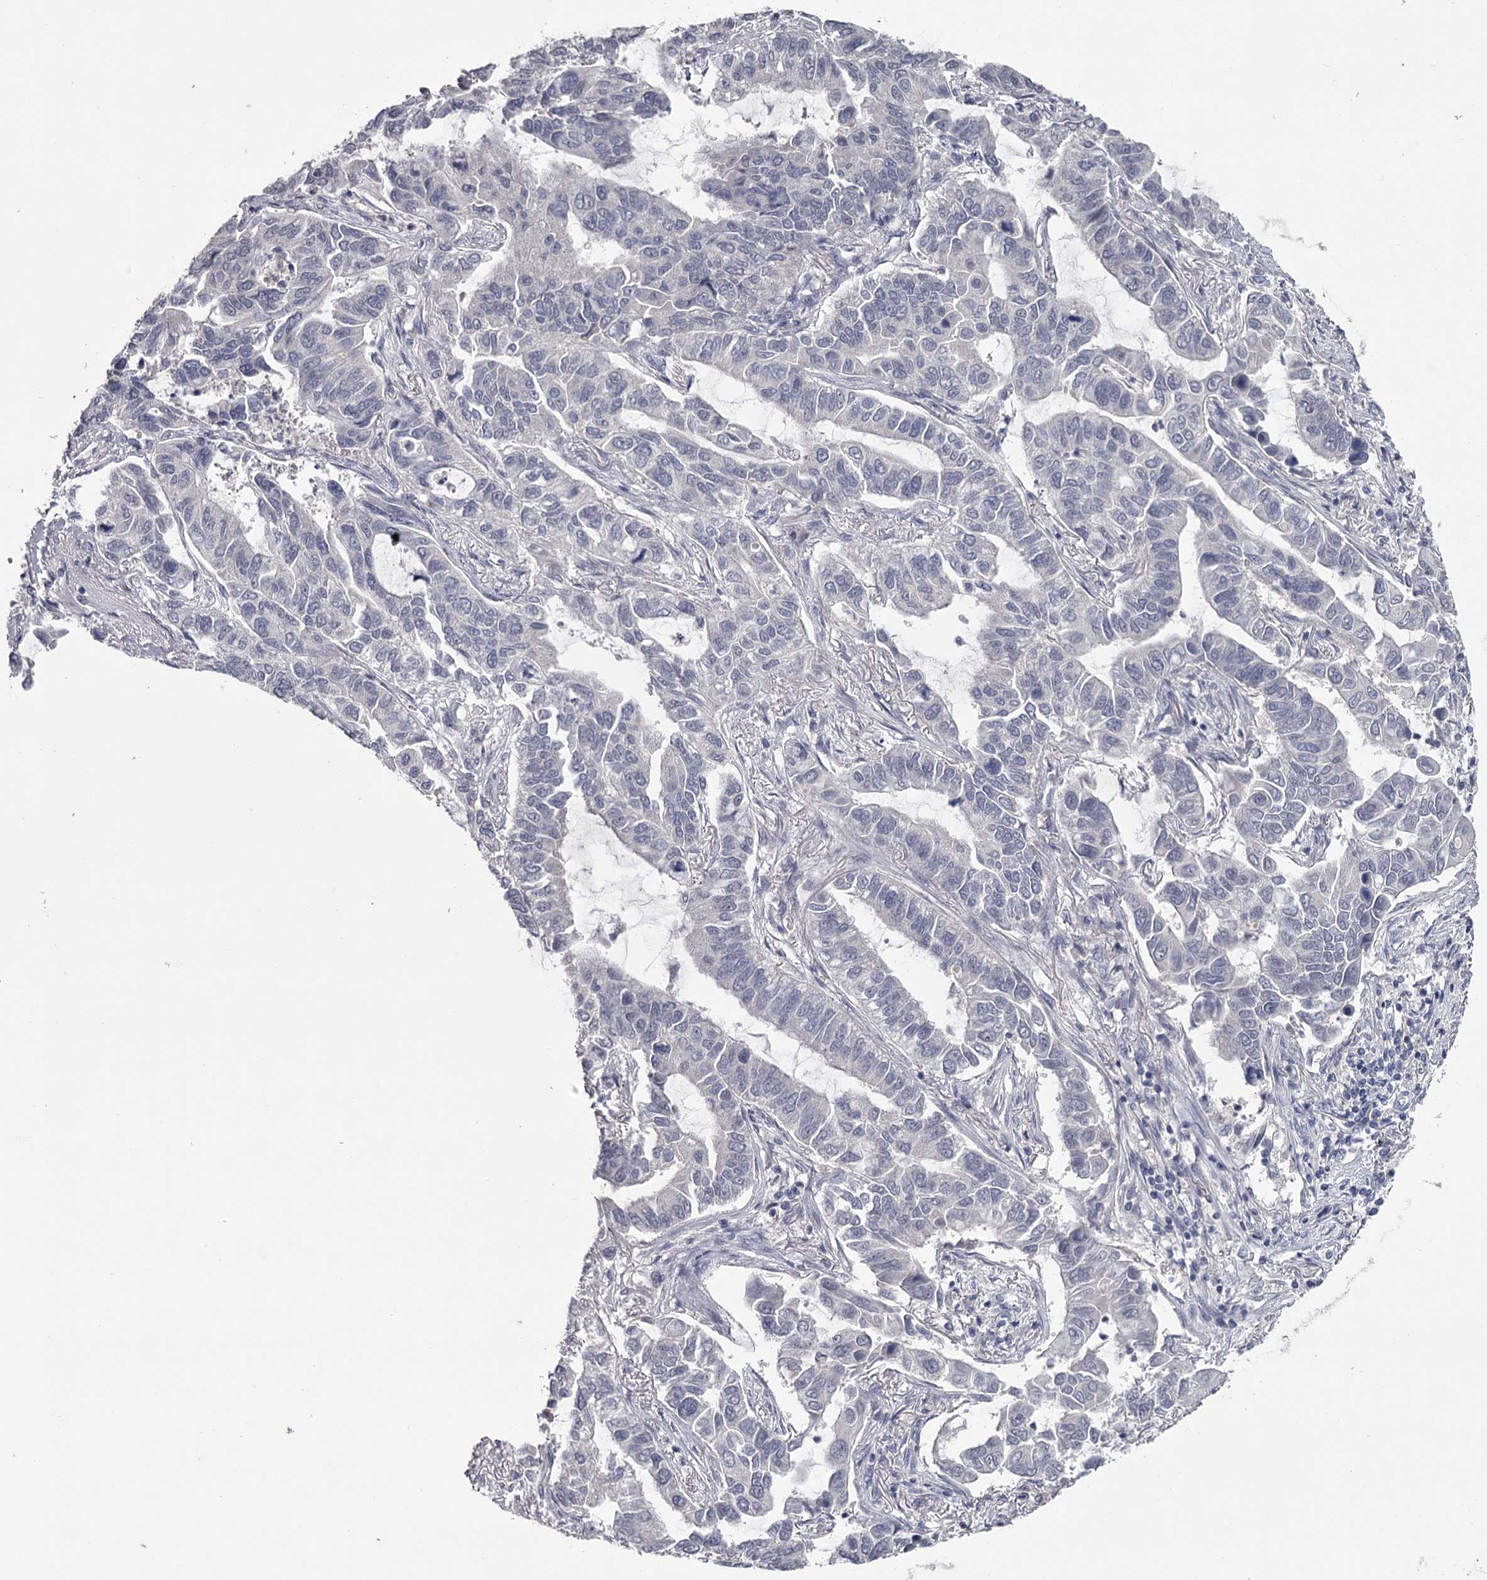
{"staining": {"intensity": "negative", "quantity": "none", "location": "none"}, "tissue": "lung cancer", "cell_type": "Tumor cells", "image_type": "cancer", "snomed": [{"axis": "morphology", "description": "Adenocarcinoma, NOS"}, {"axis": "topography", "description": "Lung"}], "caption": "The photomicrograph demonstrates no significant expression in tumor cells of adenocarcinoma (lung).", "gene": "DAO", "patient": {"sex": "male", "age": 64}}